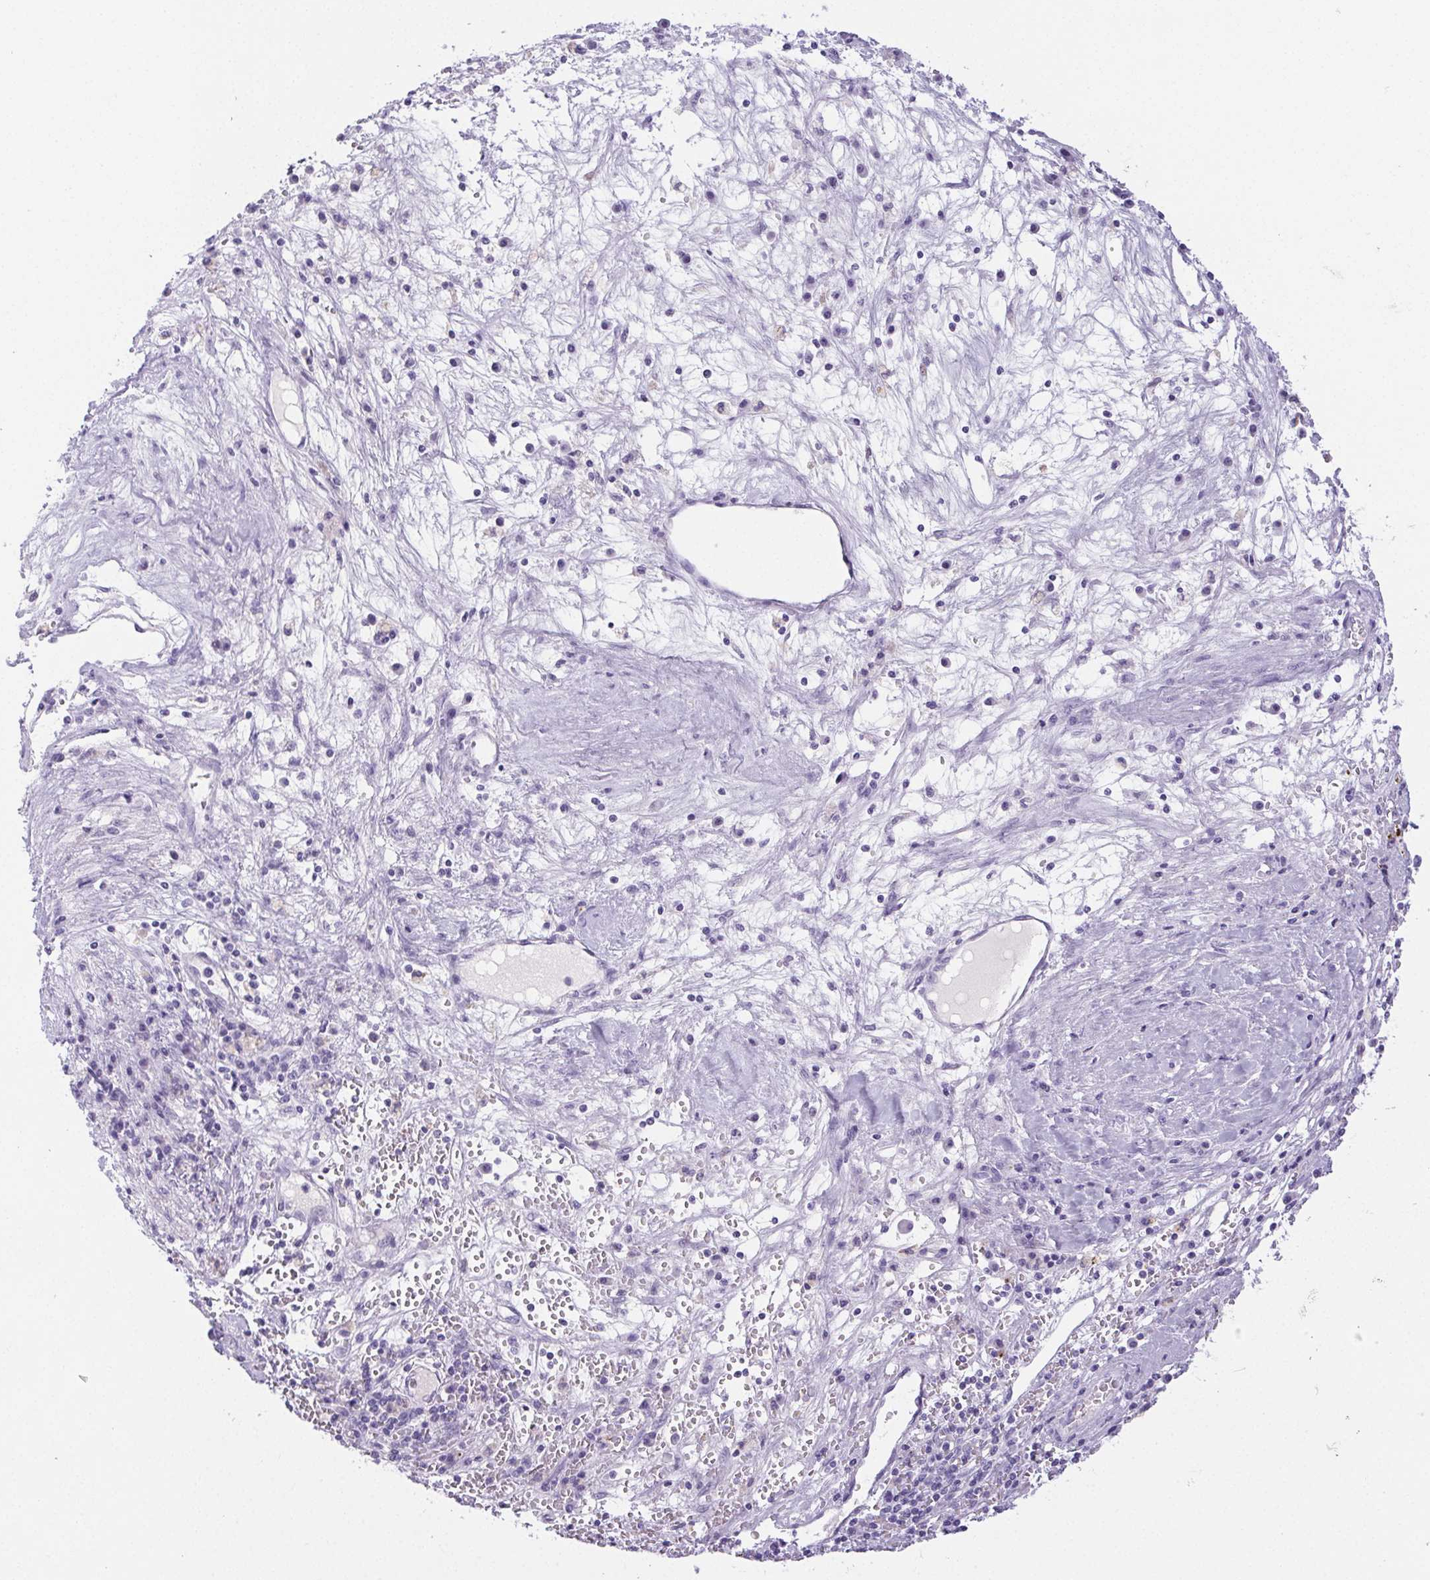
{"staining": {"intensity": "negative", "quantity": "none", "location": "none"}, "tissue": "liver cancer", "cell_type": "Tumor cells", "image_type": "cancer", "snomed": [{"axis": "morphology", "description": "Carcinoma, Hepatocellular, NOS"}, {"axis": "topography", "description": "Liver"}], "caption": "Human liver cancer (hepatocellular carcinoma) stained for a protein using IHC reveals no positivity in tumor cells.", "gene": "ST8SIA3", "patient": {"sex": "female", "age": 77}}